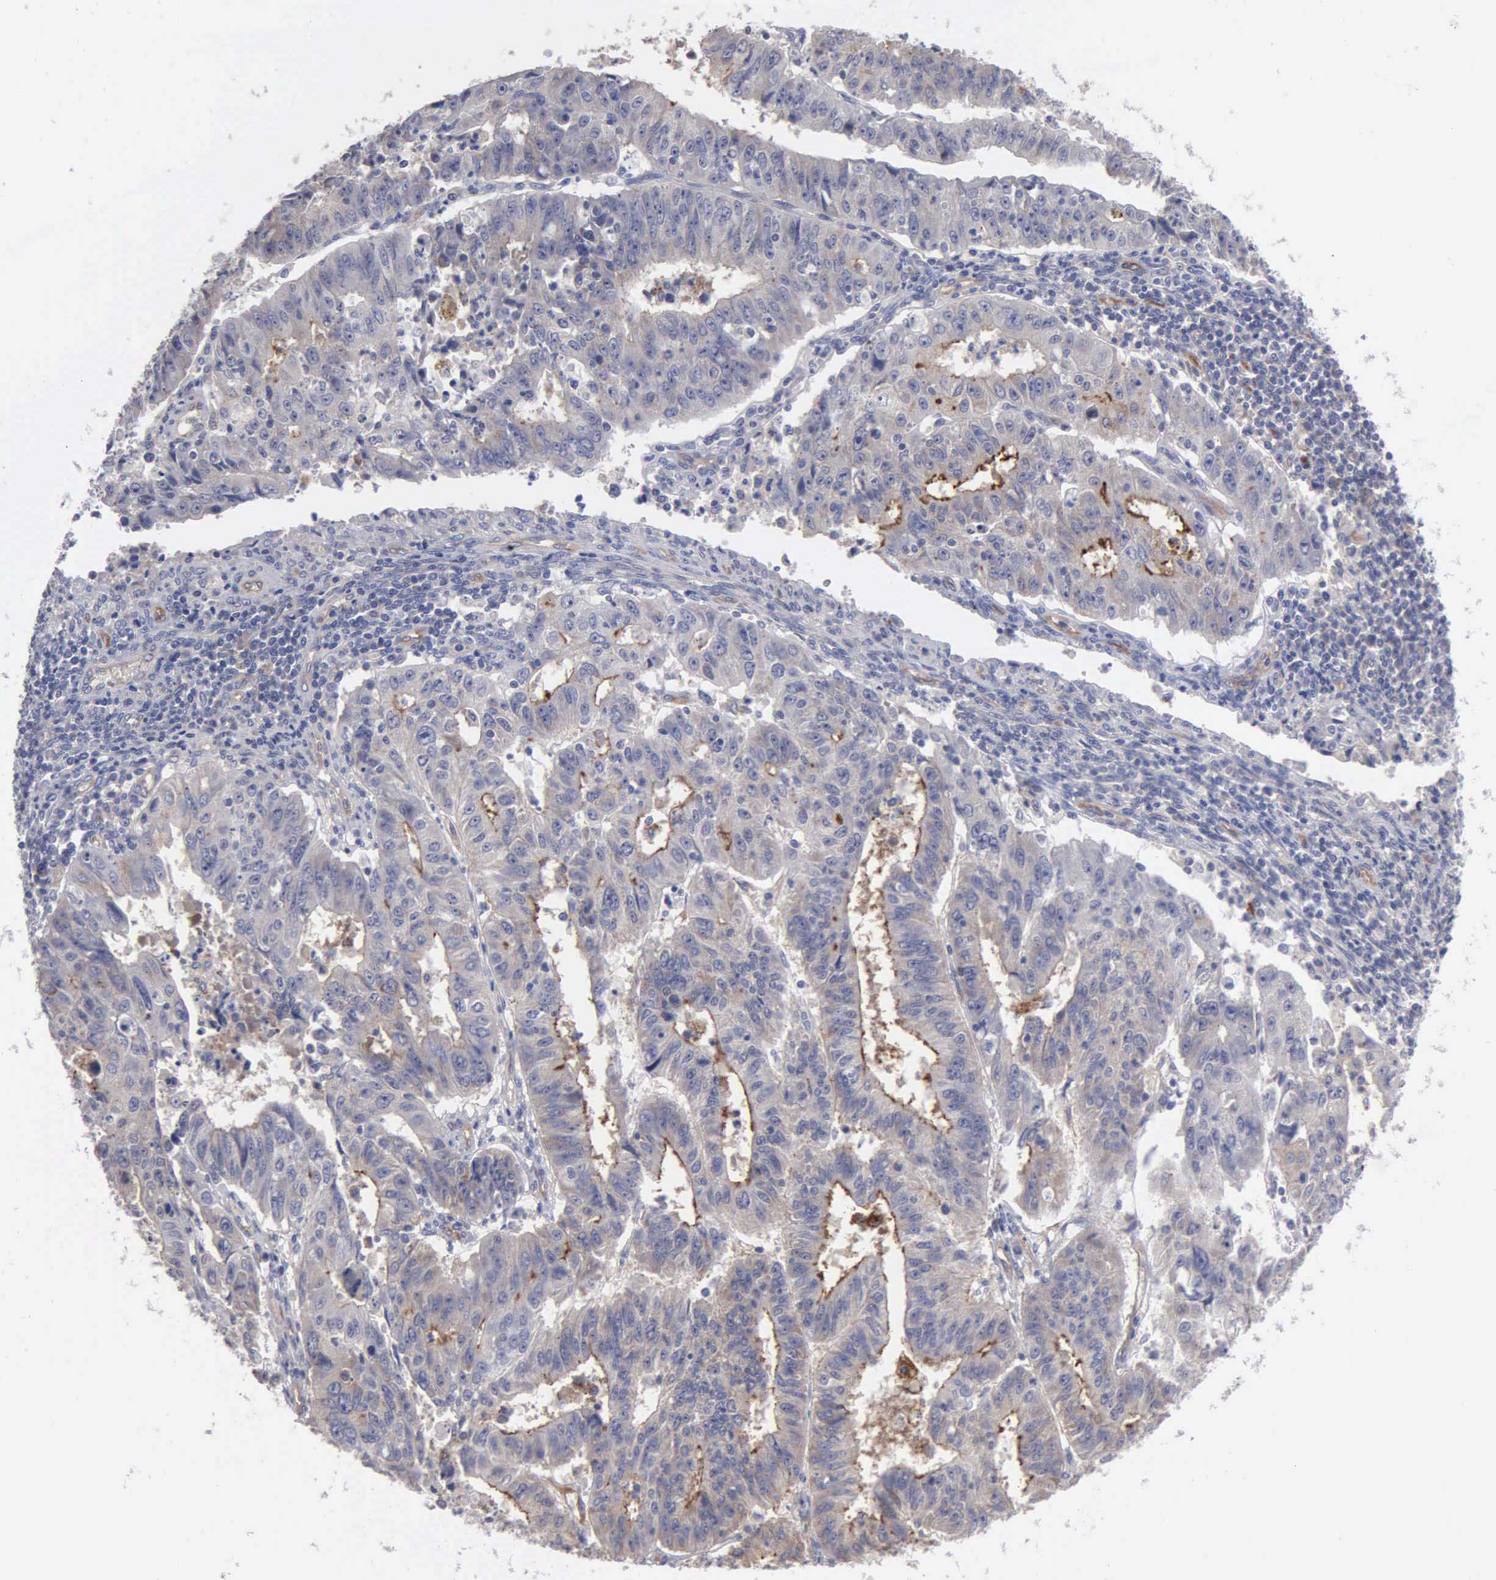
{"staining": {"intensity": "moderate", "quantity": "<25%", "location": "cytoplasmic/membranous"}, "tissue": "endometrial cancer", "cell_type": "Tumor cells", "image_type": "cancer", "snomed": [{"axis": "morphology", "description": "Adenocarcinoma, NOS"}, {"axis": "topography", "description": "Endometrium"}], "caption": "IHC micrograph of neoplastic tissue: human endometrial adenocarcinoma stained using immunohistochemistry (IHC) exhibits low levels of moderate protein expression localized specifically in the cytoplasmic/membranous of tumor cells, appearing as a cytoplasmic/membranous brown color.", "gene": "RDX", "patient": {"sex": "female", "age": 42}}